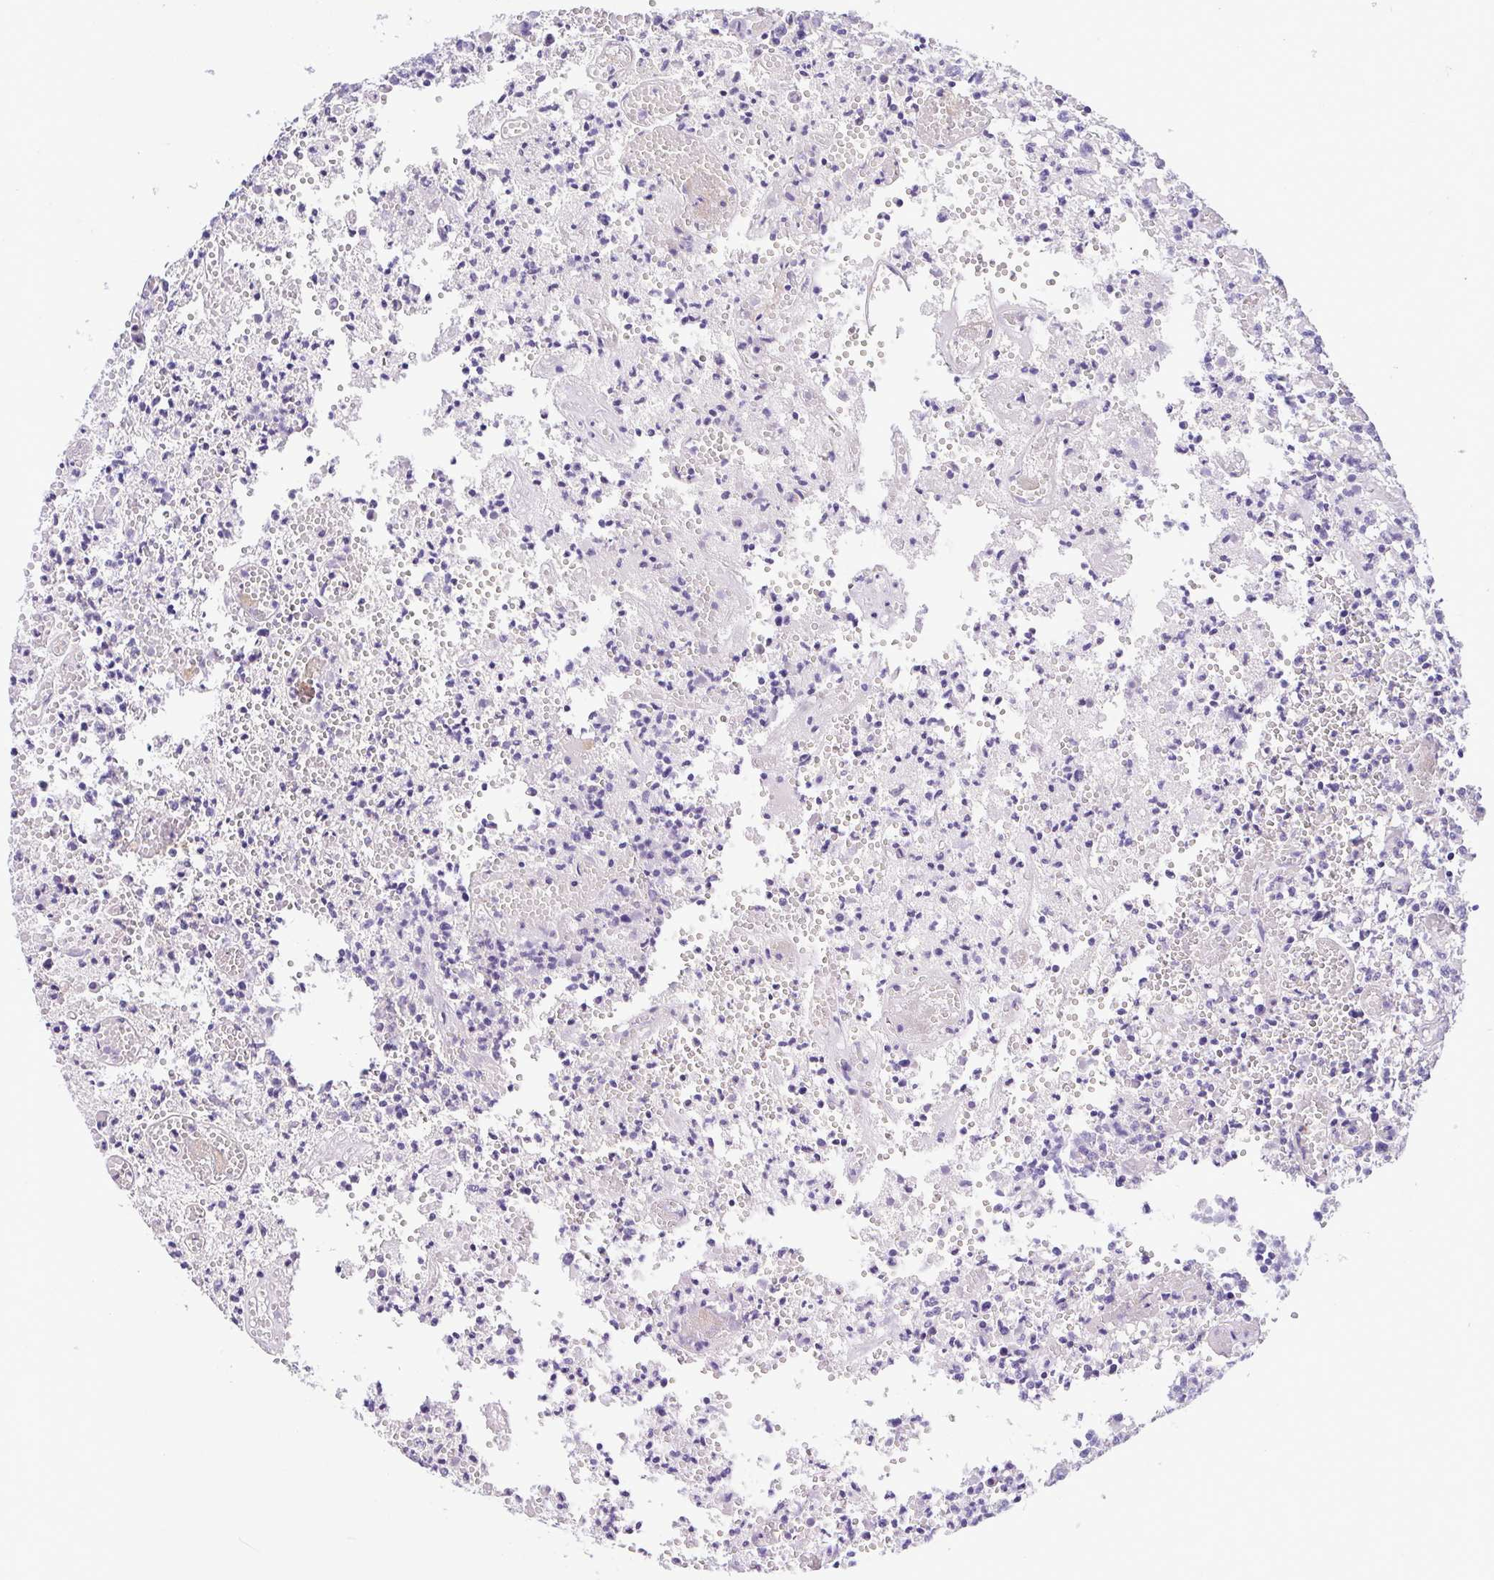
{"staining": {"intensity": "negative", "quantity": "none", "location": "none"}, "tissue": "glioma", "cell_type": "Tumor cells", "image_type": "cancer", "snomed": [{"axis": "morphology", "description": "Glioma, malignant, Low grade"}, {"axis": "topography", "description": "Brain"}], "caption": "IHC image of human malignant low-grade glioma stained for a protein (brown), which exhibits no expression in tumor cells. (DAB (3,3'-diaminobenzidine) immunohistochemistry (IHC) visualized using brightfield microscopy, high magnification).", "gene": "GPR182", "patient": {"sex": "male", "age": 64}}